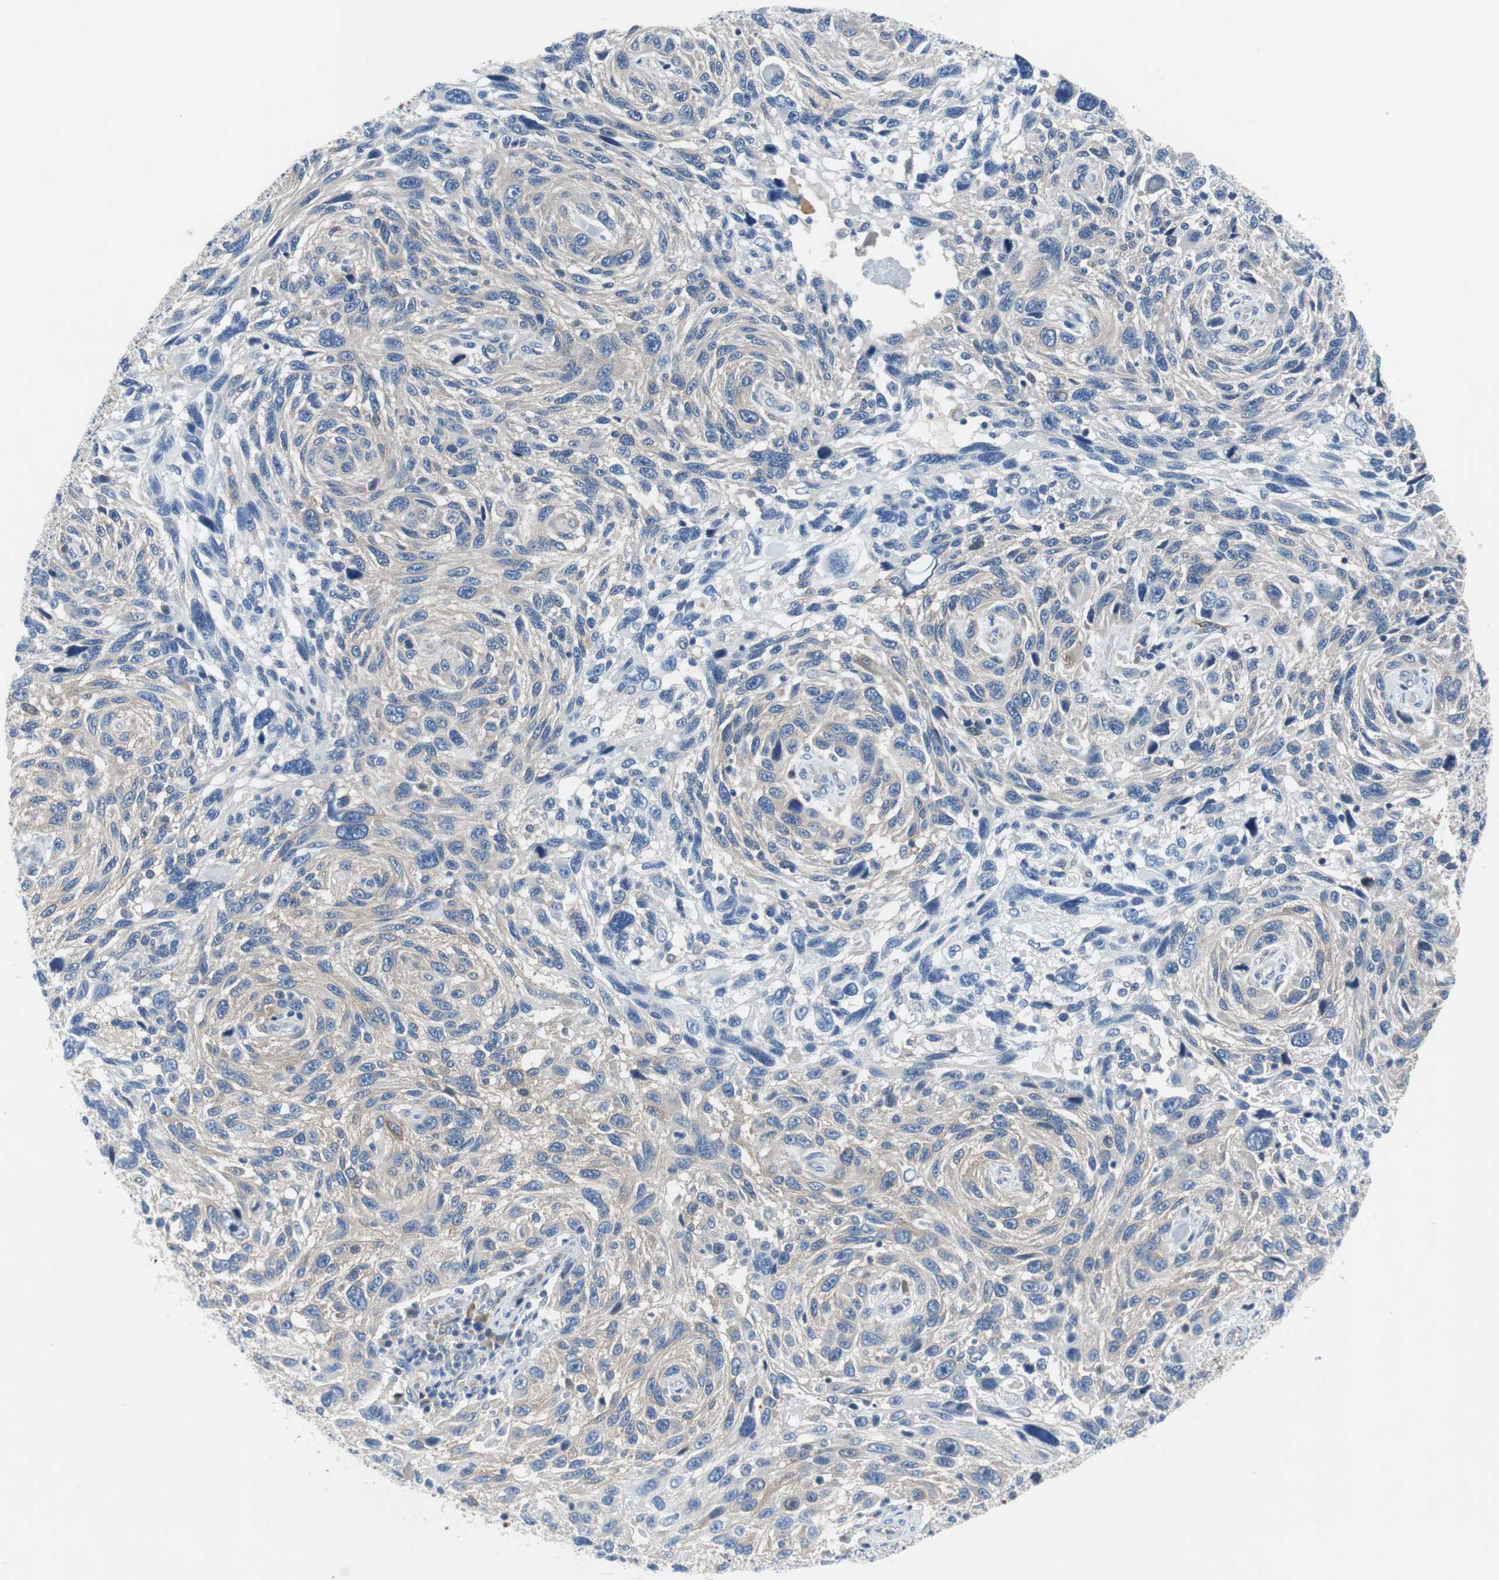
{"staining": {"intensity": "weak", "quantity": "<25%", "location": "cytoplasmic/membranous"}, "tissue": "melanoma", "cell_type": "Tumor cells", "image_type": "cancer", "snomed": [{"axis": "morphology", "description": "Malignant melanoma, NOS"}, {"axis": "topography", "description": "Skin"}], "caption": "Melanoma stained for a protein using IHC reveals no positivity tumor cells.", "gene": "EEF2K", "patient": {"sex": "male", "age": 53}}